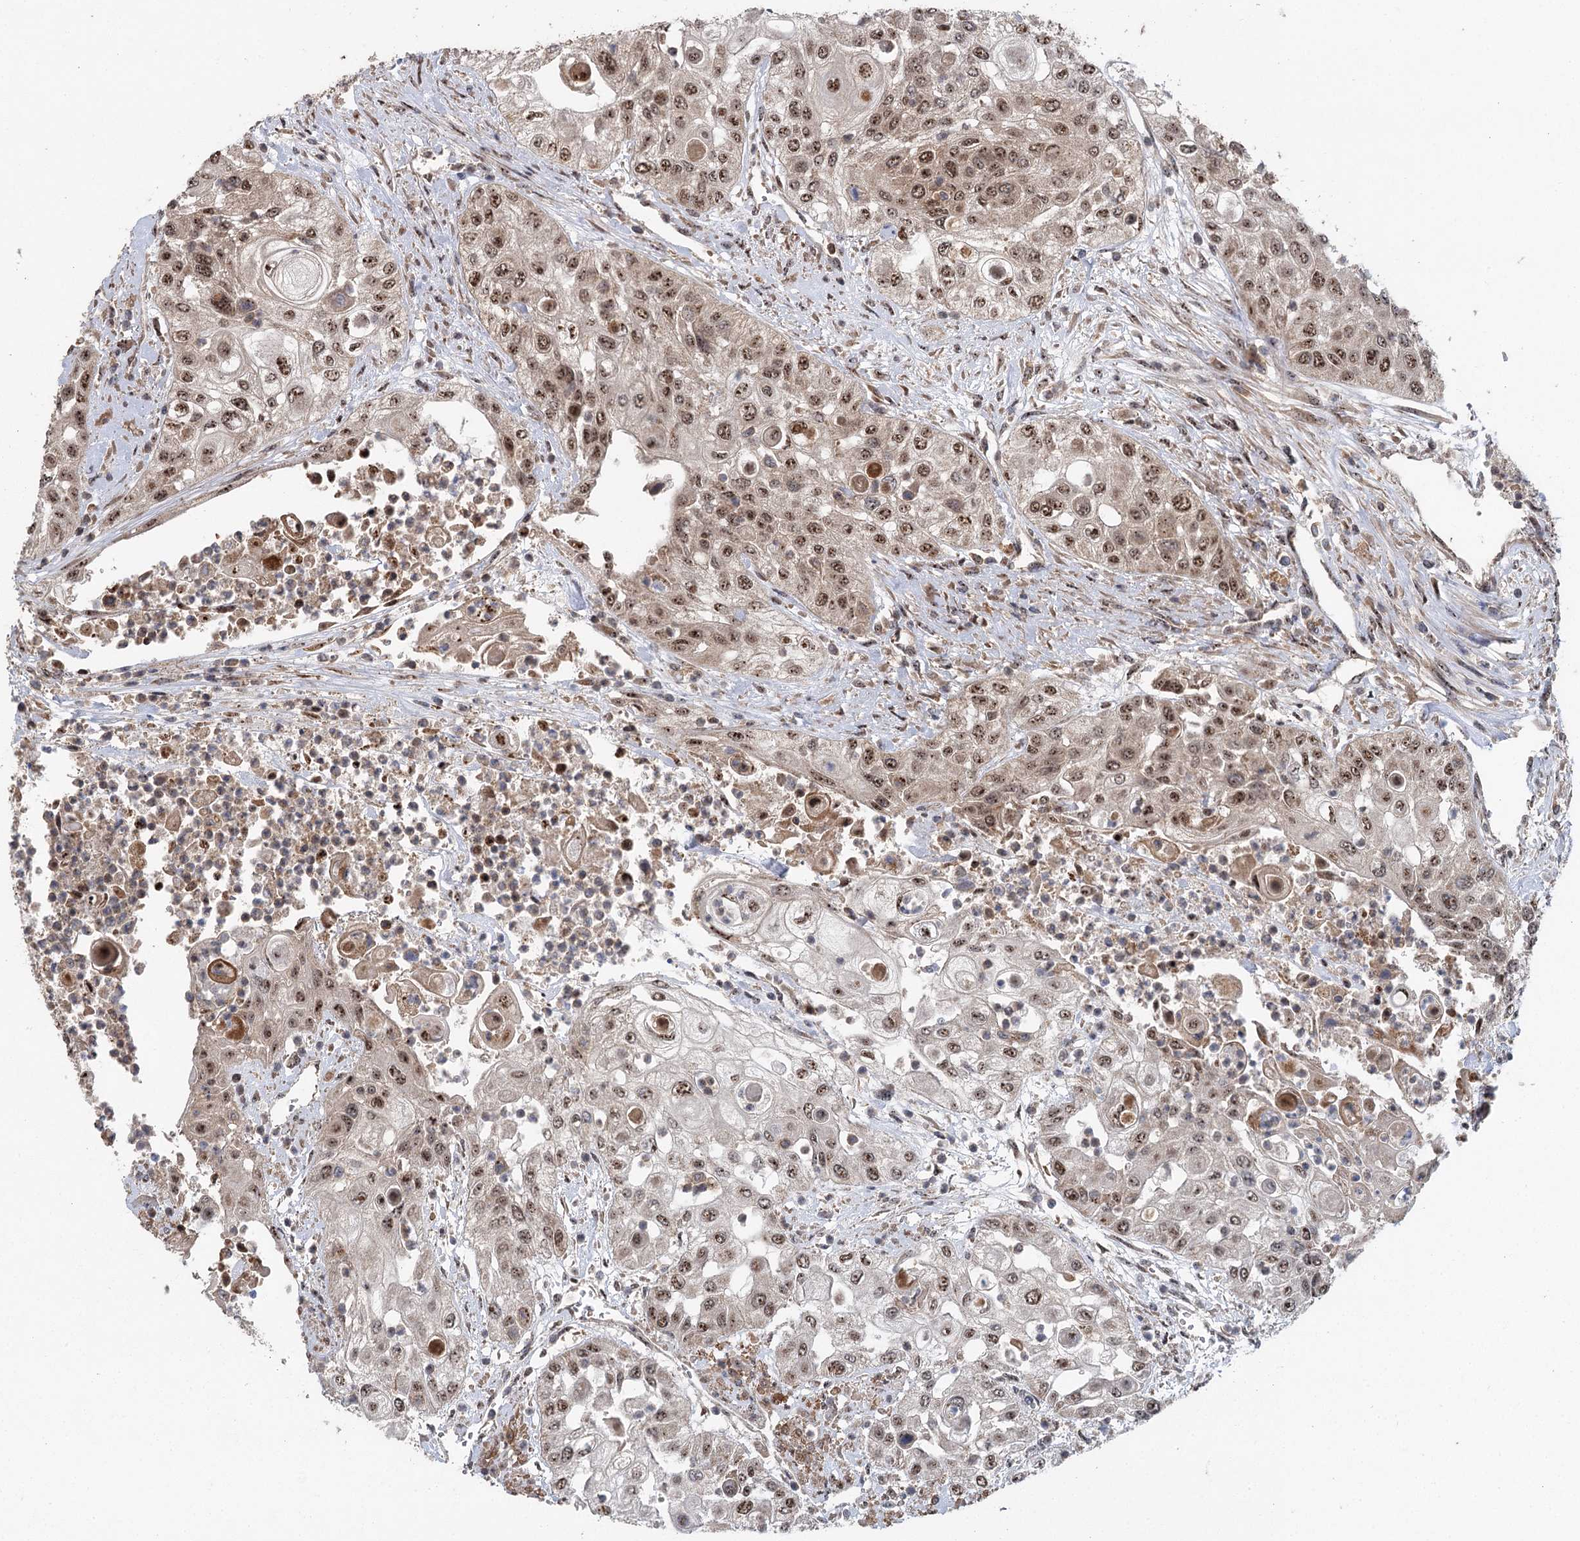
{"staining": {"intensity": "moderate", "quantity": ">75%", "location": "nuclear"}, "tissue": "urothelial cancer", "cell_type": "Tumor cells", "image_type": "cancer", "snomed": [{"axis": "morphology", "description": "Urothelial carcinoma, High grade"}, {"axis": "topography", "description": "Urinary bladder"}], "caption": "Urothelial carcinoma (high-grade) stained for a protein (brown) shows moderate nuclear positive positivity in approximately >75% of tumor cells.", "gene": "C12orf4", "patient": {"sex": "female", "age": 79}}